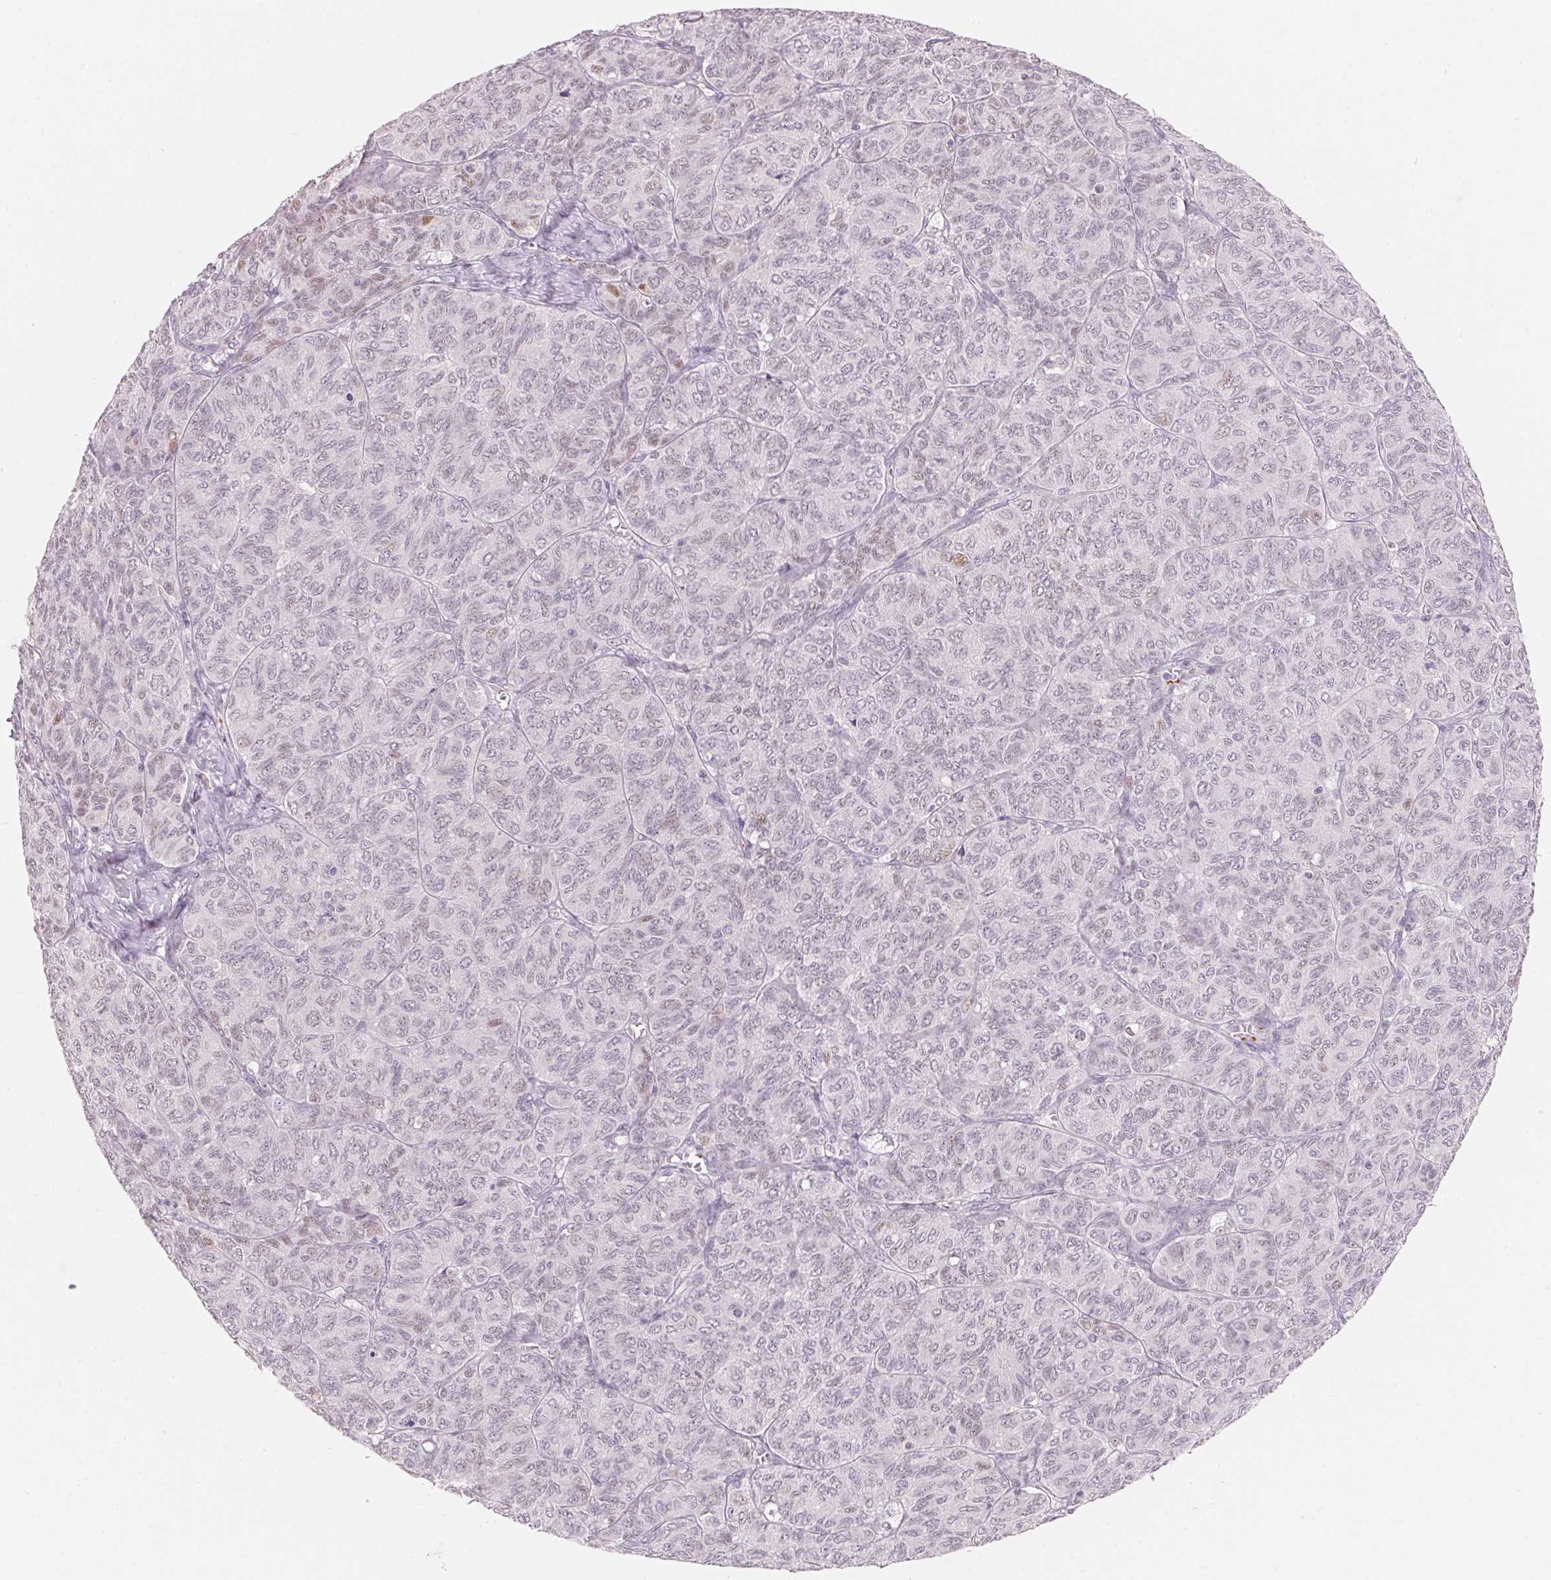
{"staining": {"intensity": "moderate", "quantity": "25%-75%", "location": "nuclear"}, "tissue": "ovarian cancer", "cell_type": "Tumor cells", "image_type": "cancer", "snomed": [{"axis": "morphology", "description": "Carcinoma, endometroid"}, {"axis": "topography", "description": "Ovary"}], "caption": "Ovarian cancer (endometroid carcinoma) stained with immunohistochemistry shows moderate nuclear staining in approximately 25%-75% of tumor cells. (IHC, brightfield microscopy, high magnification).", "gene": "ARHGAP22", "patient": {"sex": "female", "age": 80}}